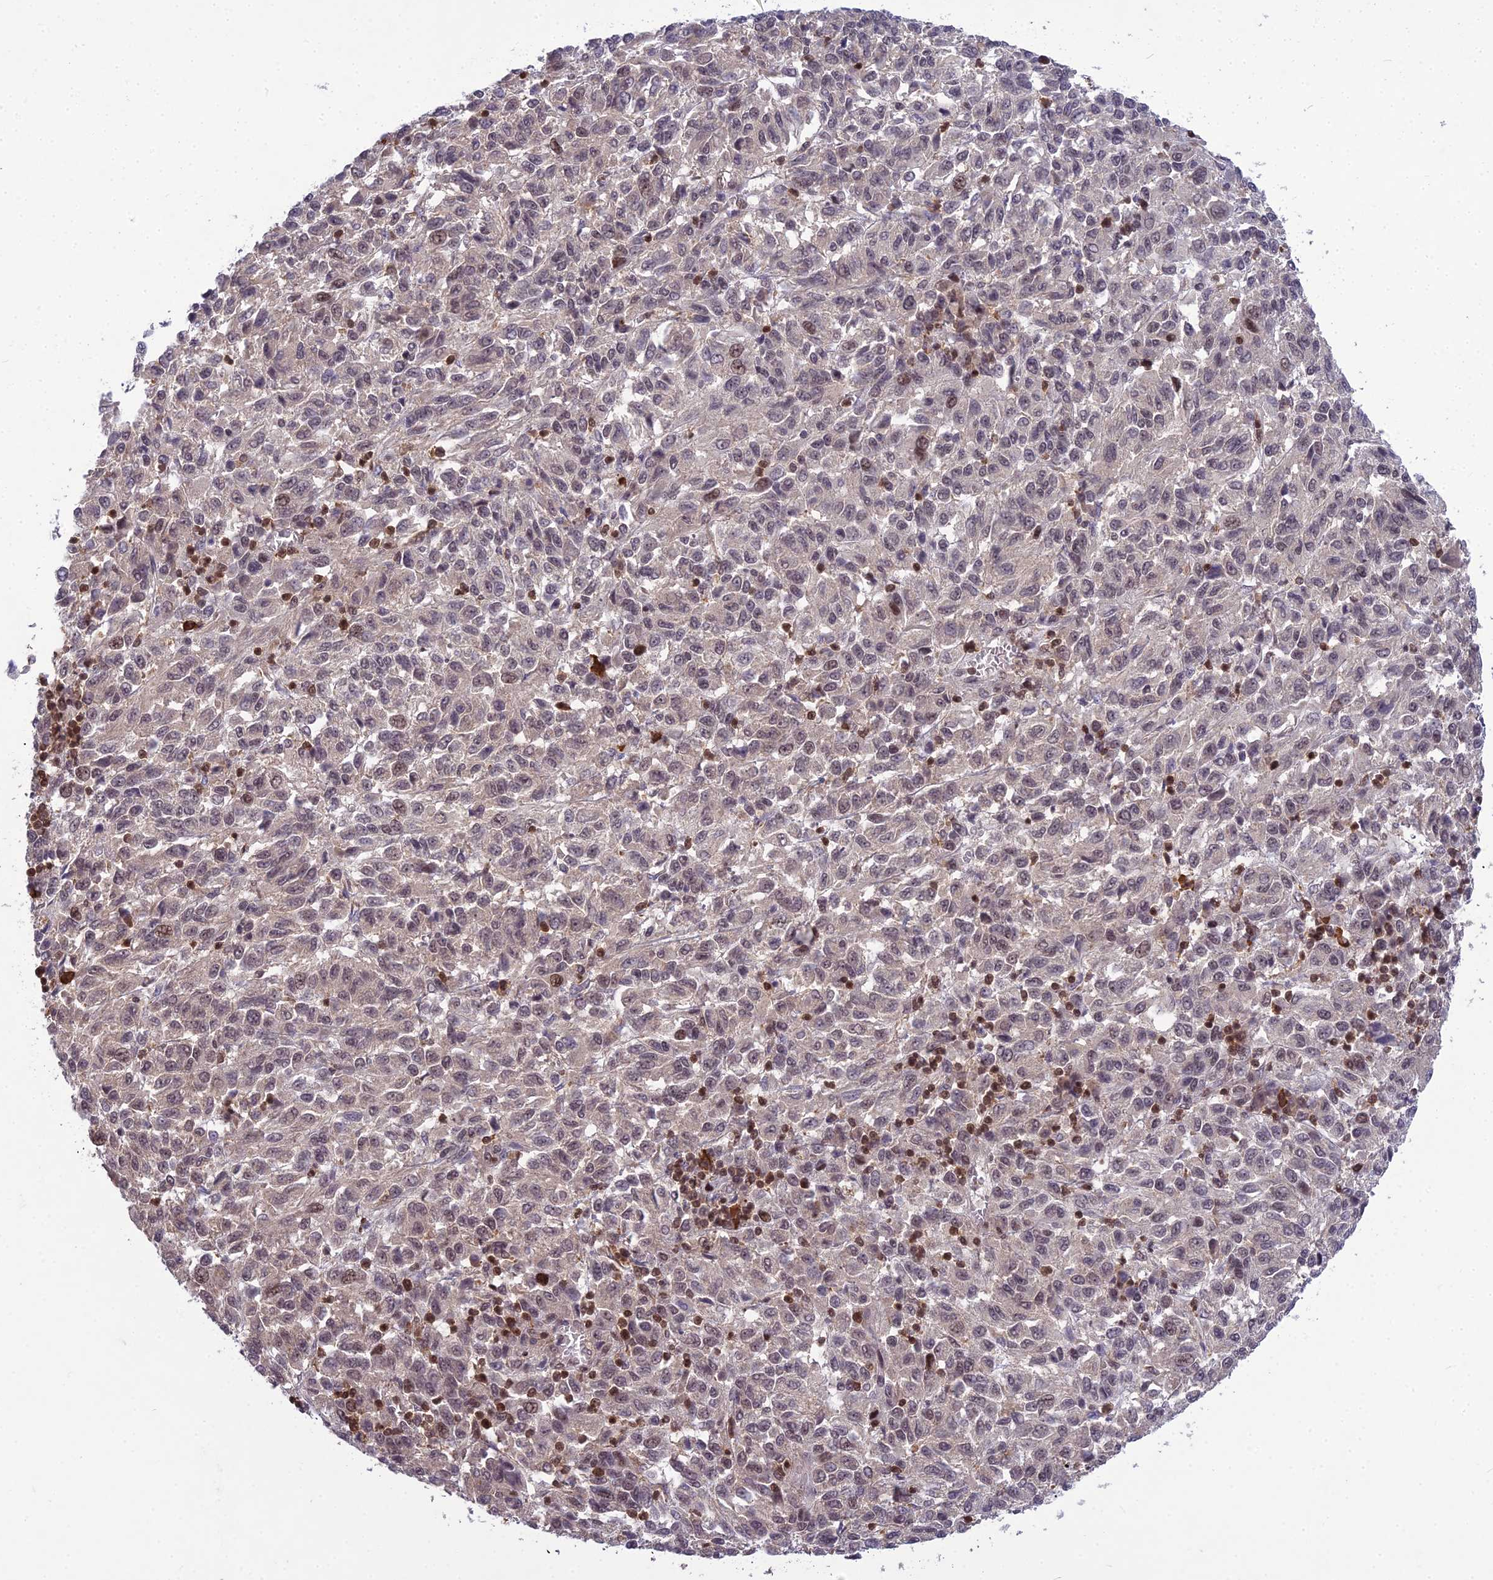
{"staining": {"intensity": "negative", "quantity": "none", "location": "none"}, "tissue": "melanoma", "cell_type": "Tumor cells", "image_type": "cancer", "snomed": [{"axis": "morphology", "description": "Malignant melanoma, Metastatic site"}, {"axis": "topography", "description": "Lung"}], "caption": "The micrograph displays no staining of tumor cells in malignant melanoma (metastatic site).", "gene": "GMEB1", "patient": {"sex": "male", "age": 64}}